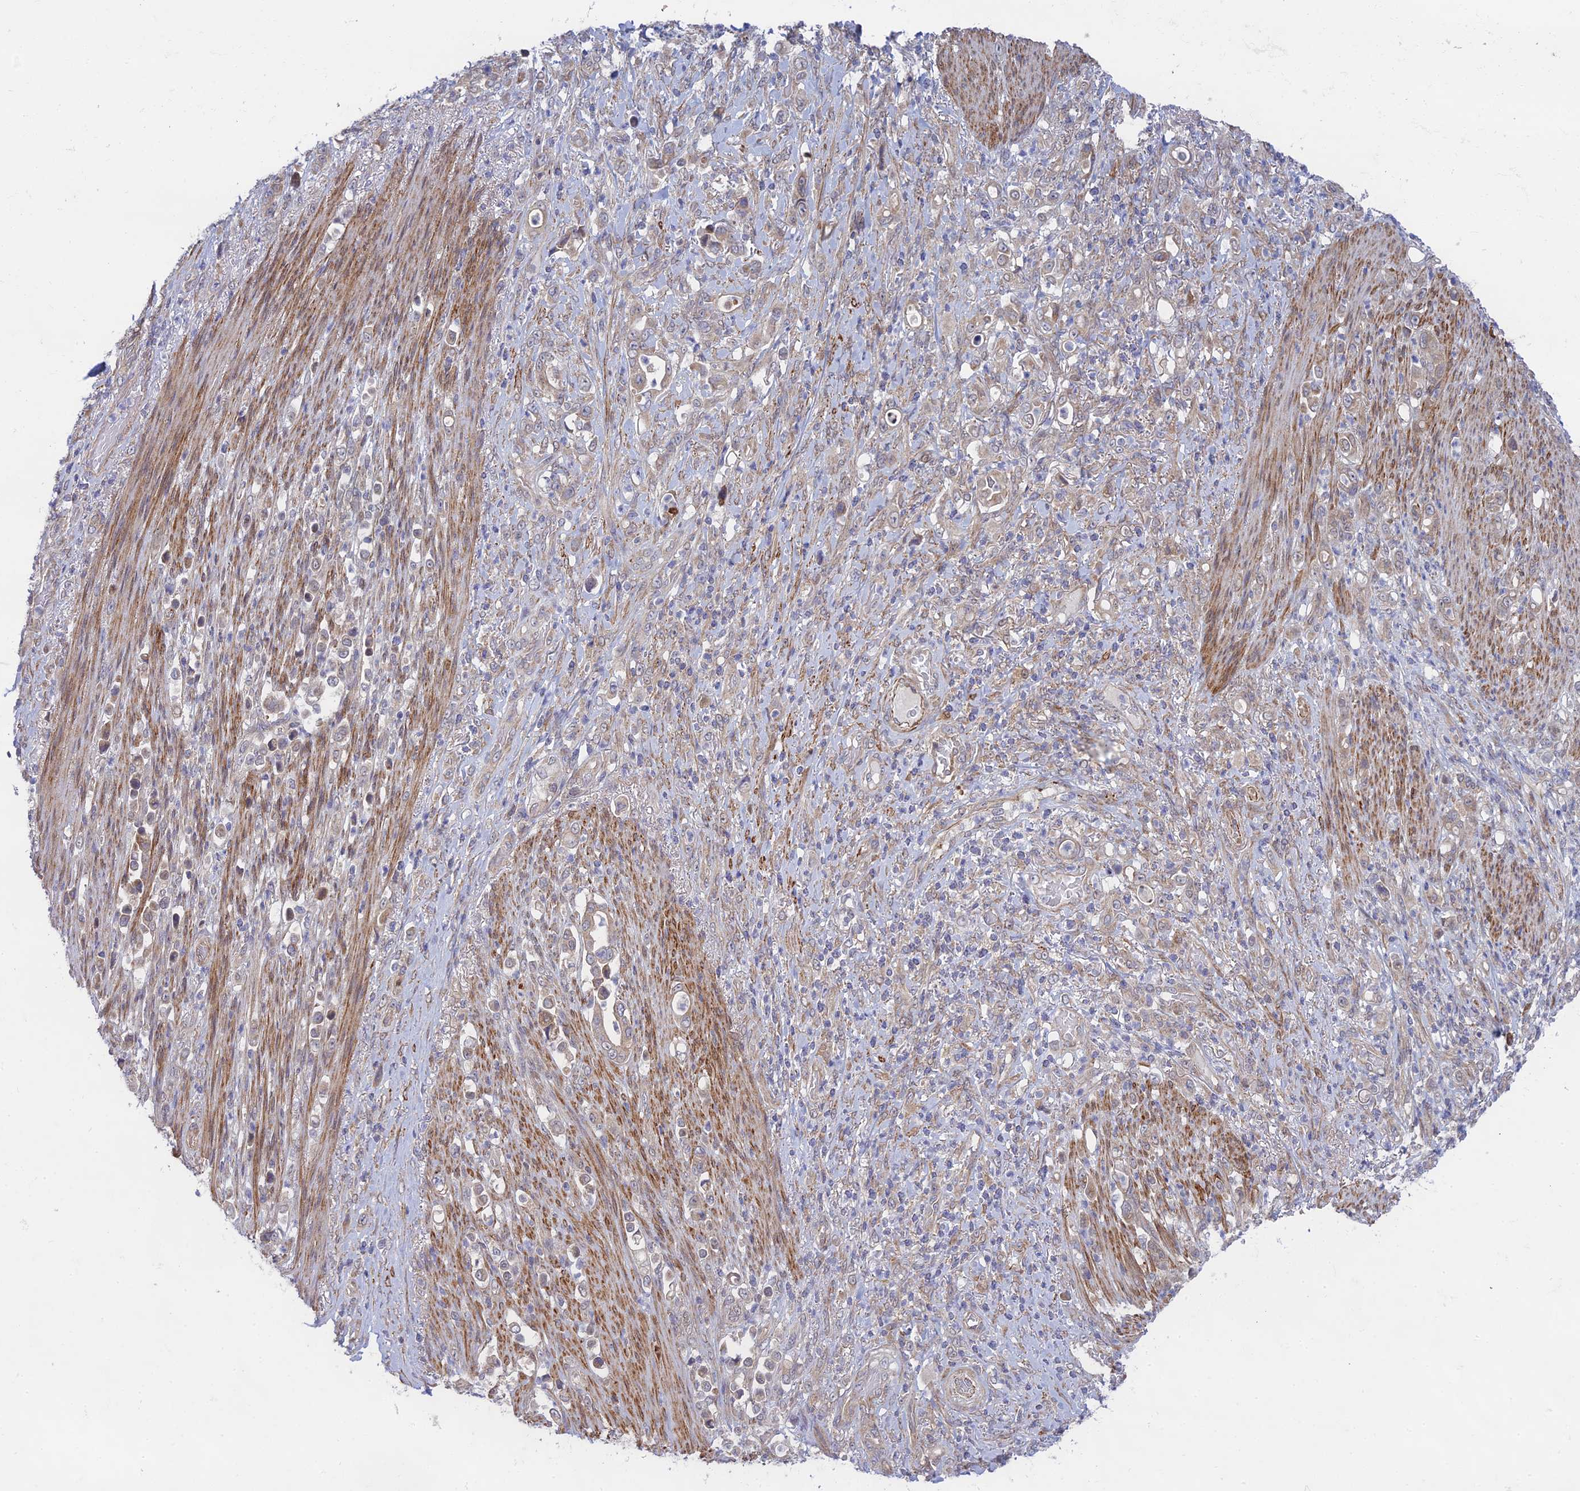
{"staining": {"intensity": "weak", "quantity": "25%-75%", "location": "cytoplasmic/membranous"}, "tissue": "stomach cancer", "cell_type": "Tumor cells", "image_type": "cancer", "snomed": [{"axis": "morphology", "description": "Normal tissue, NOS"}, {"axis": "morphology", "description": "Adenocarcinoma, NOS"}, {"axis": "topography", "description": "Stomach"}], "caption": "Adenocarcinoma (stomach) was stained to show a protein in brown. There is low levels of weak cytoplasmic/membranous positivity in about 25%-75% of tumor cells. The staining was performed using DAB (3,3'-diaminobenzidine) to visualize the protein expression in brown, while the nuclei were stained in blue with hematoxylin (Magnification: 20x).", "gene": "INCA1", "patient": {"sex": "female", "age": 79}}